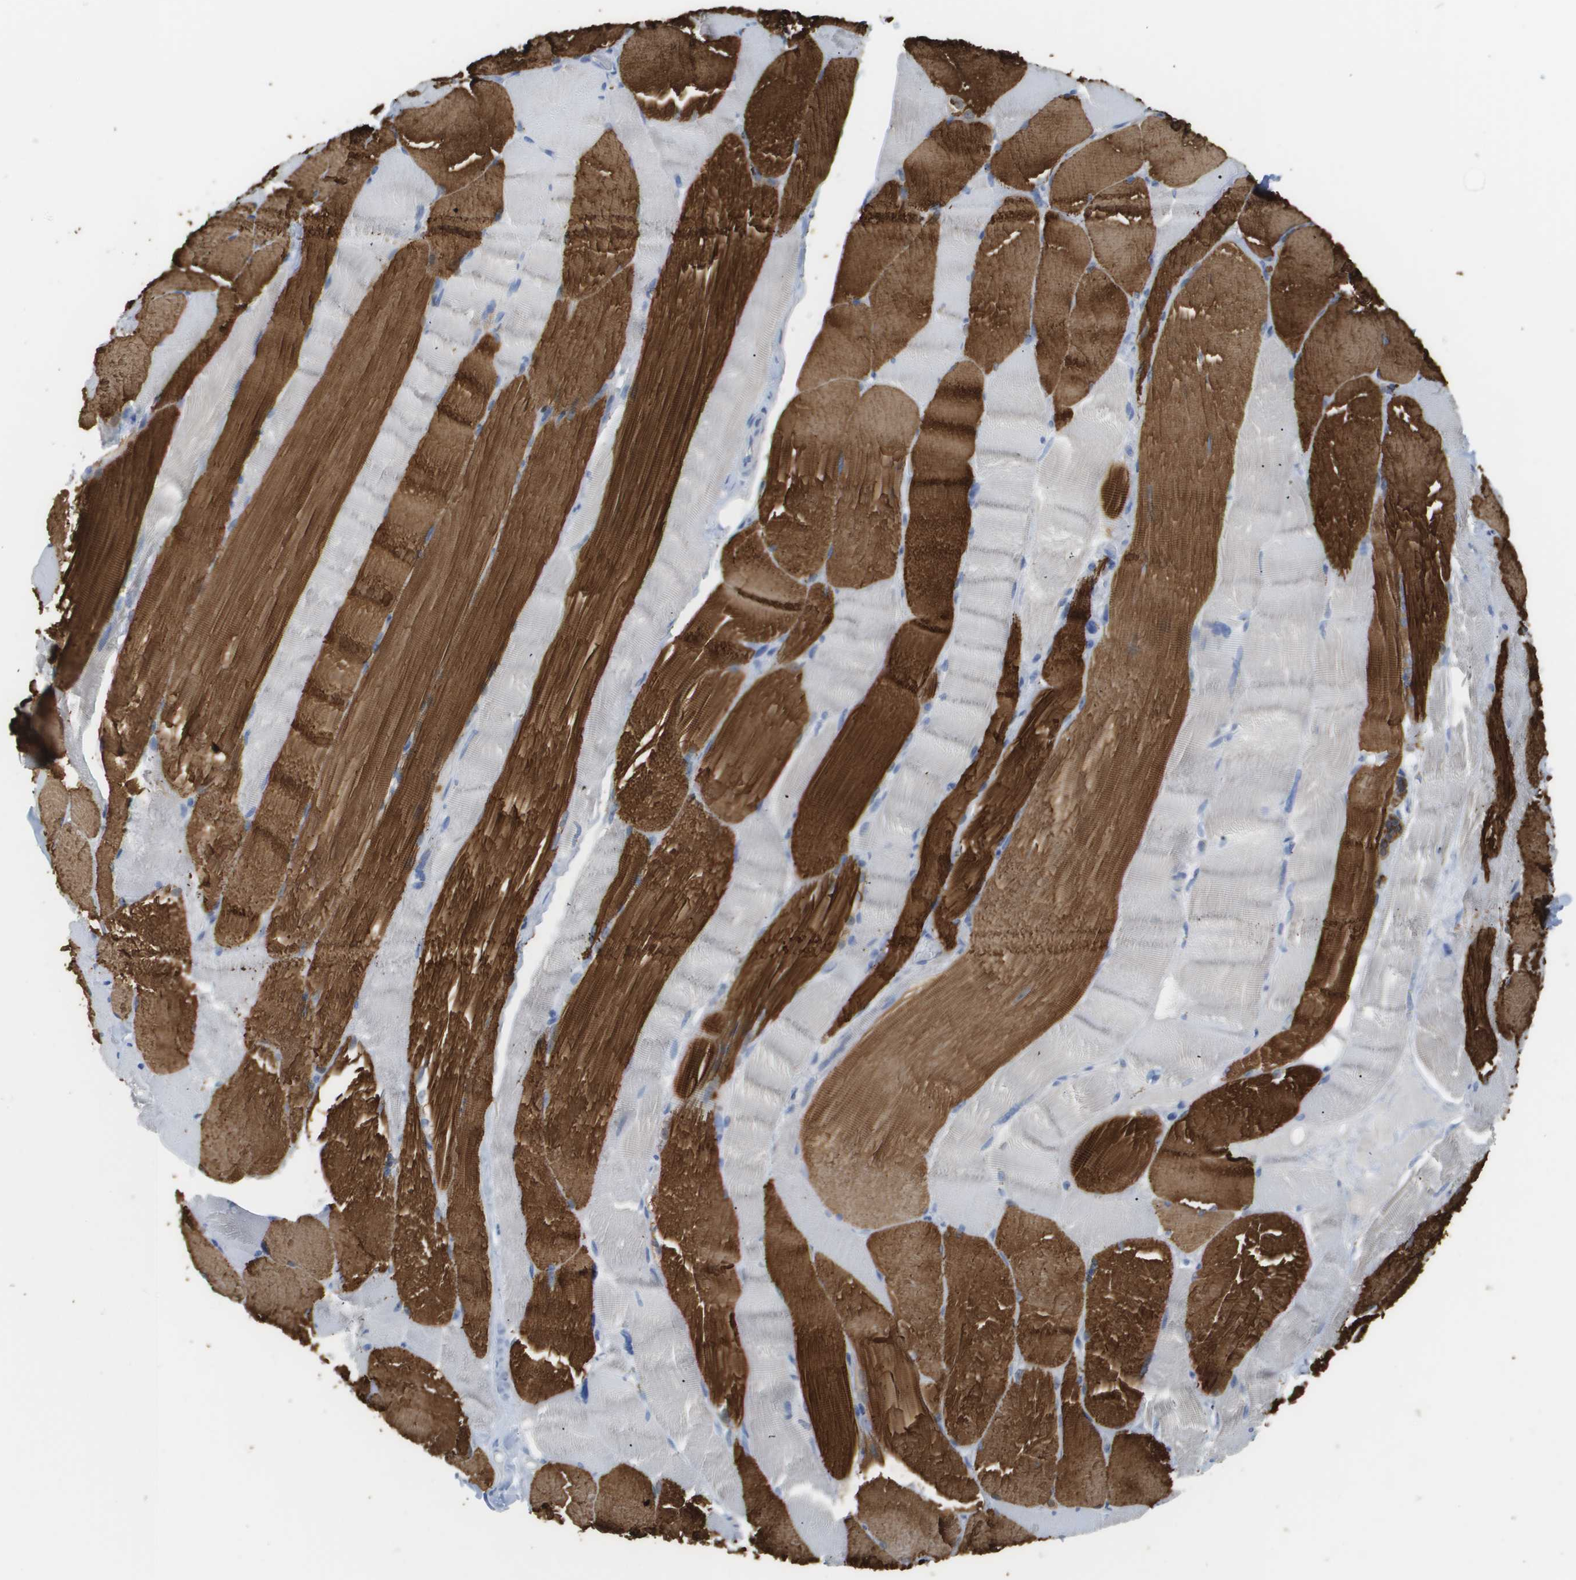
{"staining": {"intensity": "strong", "quantity": "25%-75%", "location": "cytoplasmic/membranous"}, "tissue": "skeletal muscle", "cell_type": "Myocytes", "image_type": "normal", "snomed": [{"axis": "morphology", "description": "Normal tissue, NOS"}, {"axis": "topography", "description": "Skin"}, {"axis": "topography", "description": "Skeletal muscle"}], "caption": "Immunohistochemistry (IHC) of normal human skeletal muscle shows high levels of strong cytoplasmic/membranous positivity in approximately 25%-75% of myocytes. Immunohistochemistry (IHC) stains the protein in brown and the nuclei are stained blue.", "gene": "MYL3", "patient": {"sex": "male", "age": 83}}